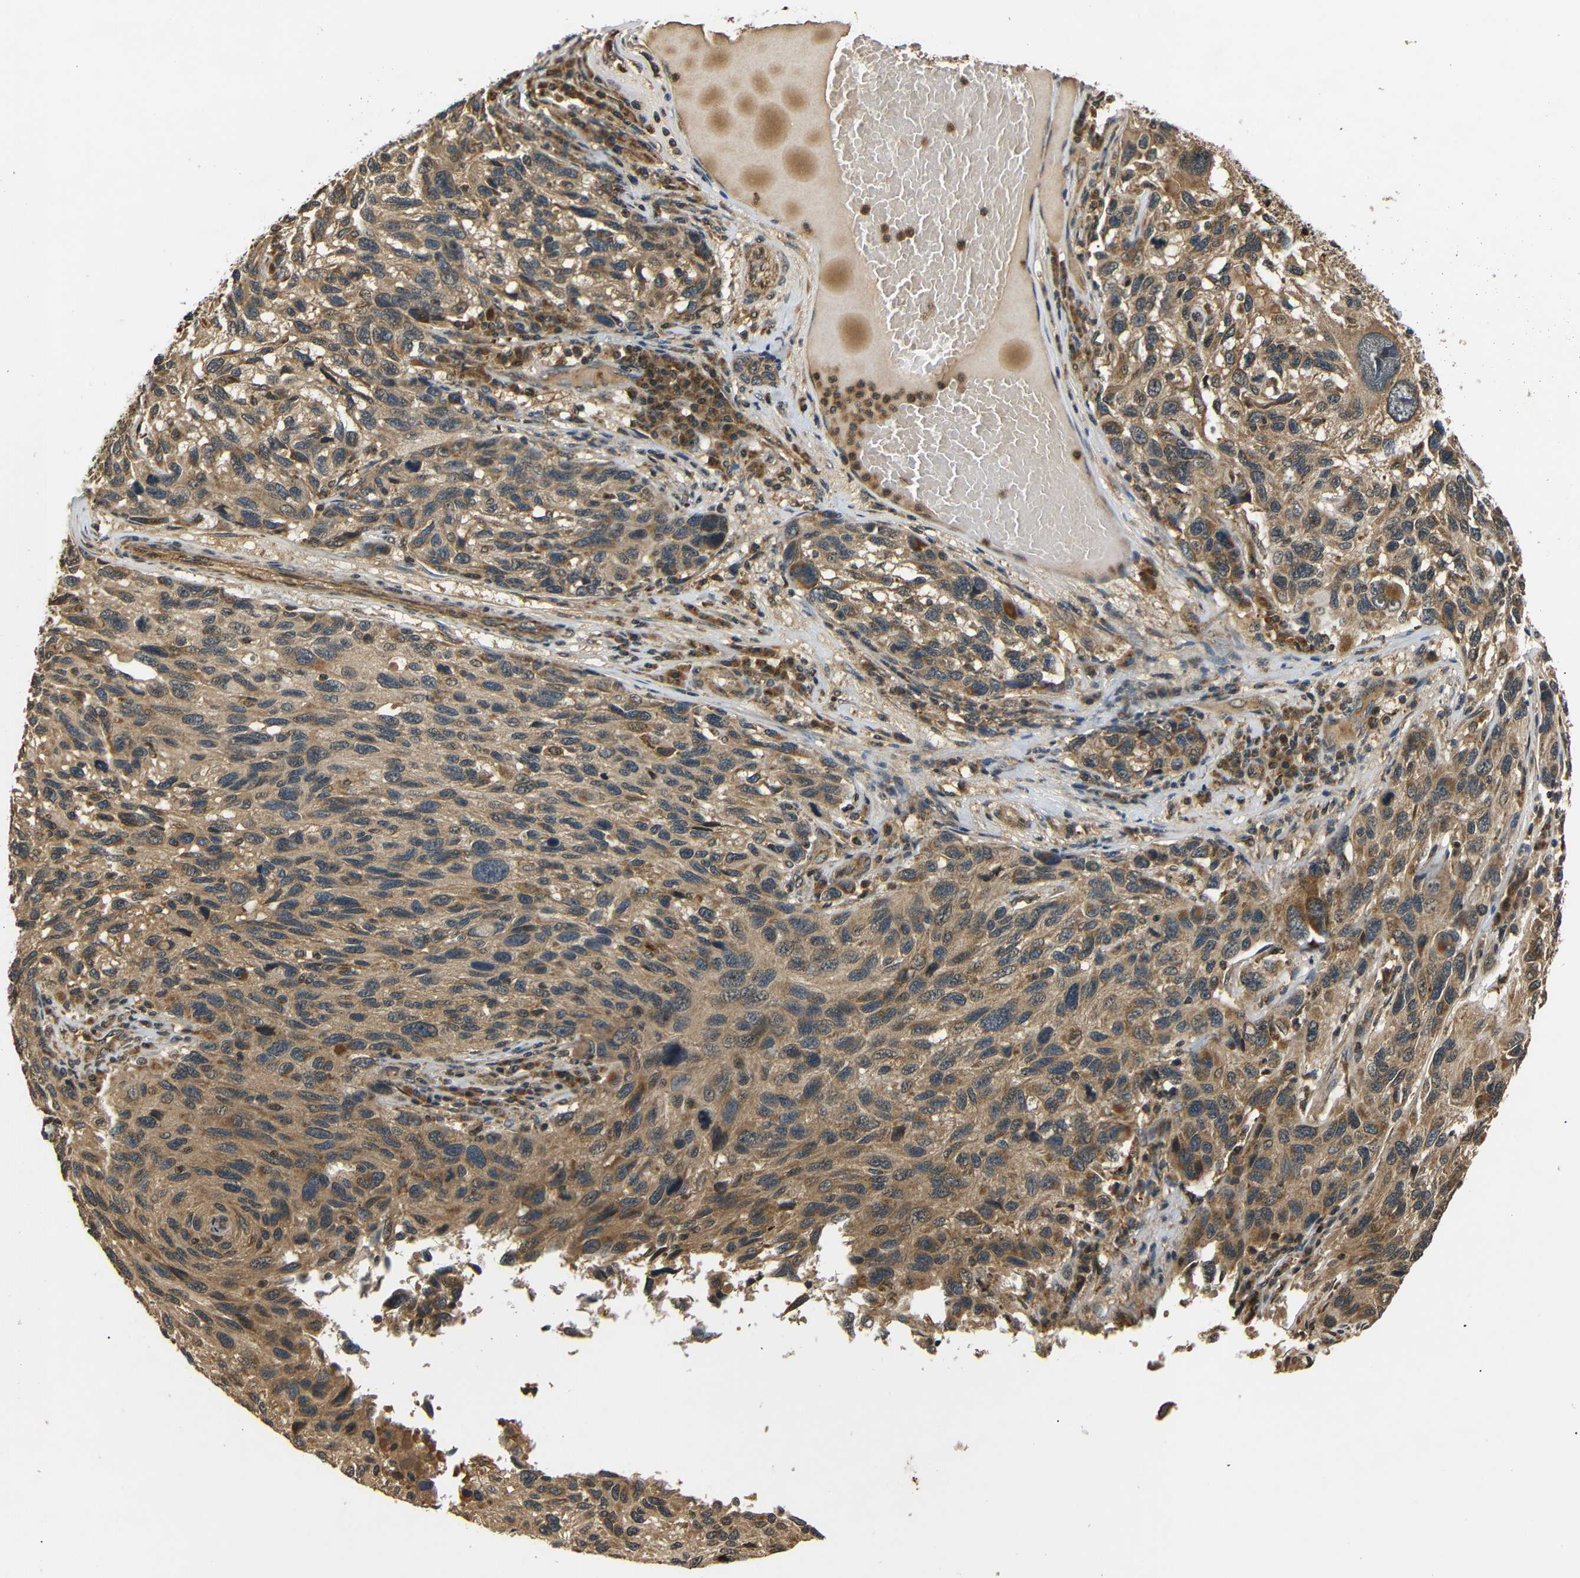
{"staining": {"intensity": "moderate", "quantity": ">75%", "location": "cytoplasmic/membranous"}, "tissue": "melanoma", "cell_type": "Tumor cells", "image_type": "cancer", "snomed": [{"axis": "morphology", "description": "Malignant melanoma, NOS"}, {"axis": "topography", "description": "Skin"}], "caption": "Human melanoma stained with a protein marker exhibits moderate staining in tumor cells.", "gene": "TANK", "patient": {"sex": "male", "age": 53}}